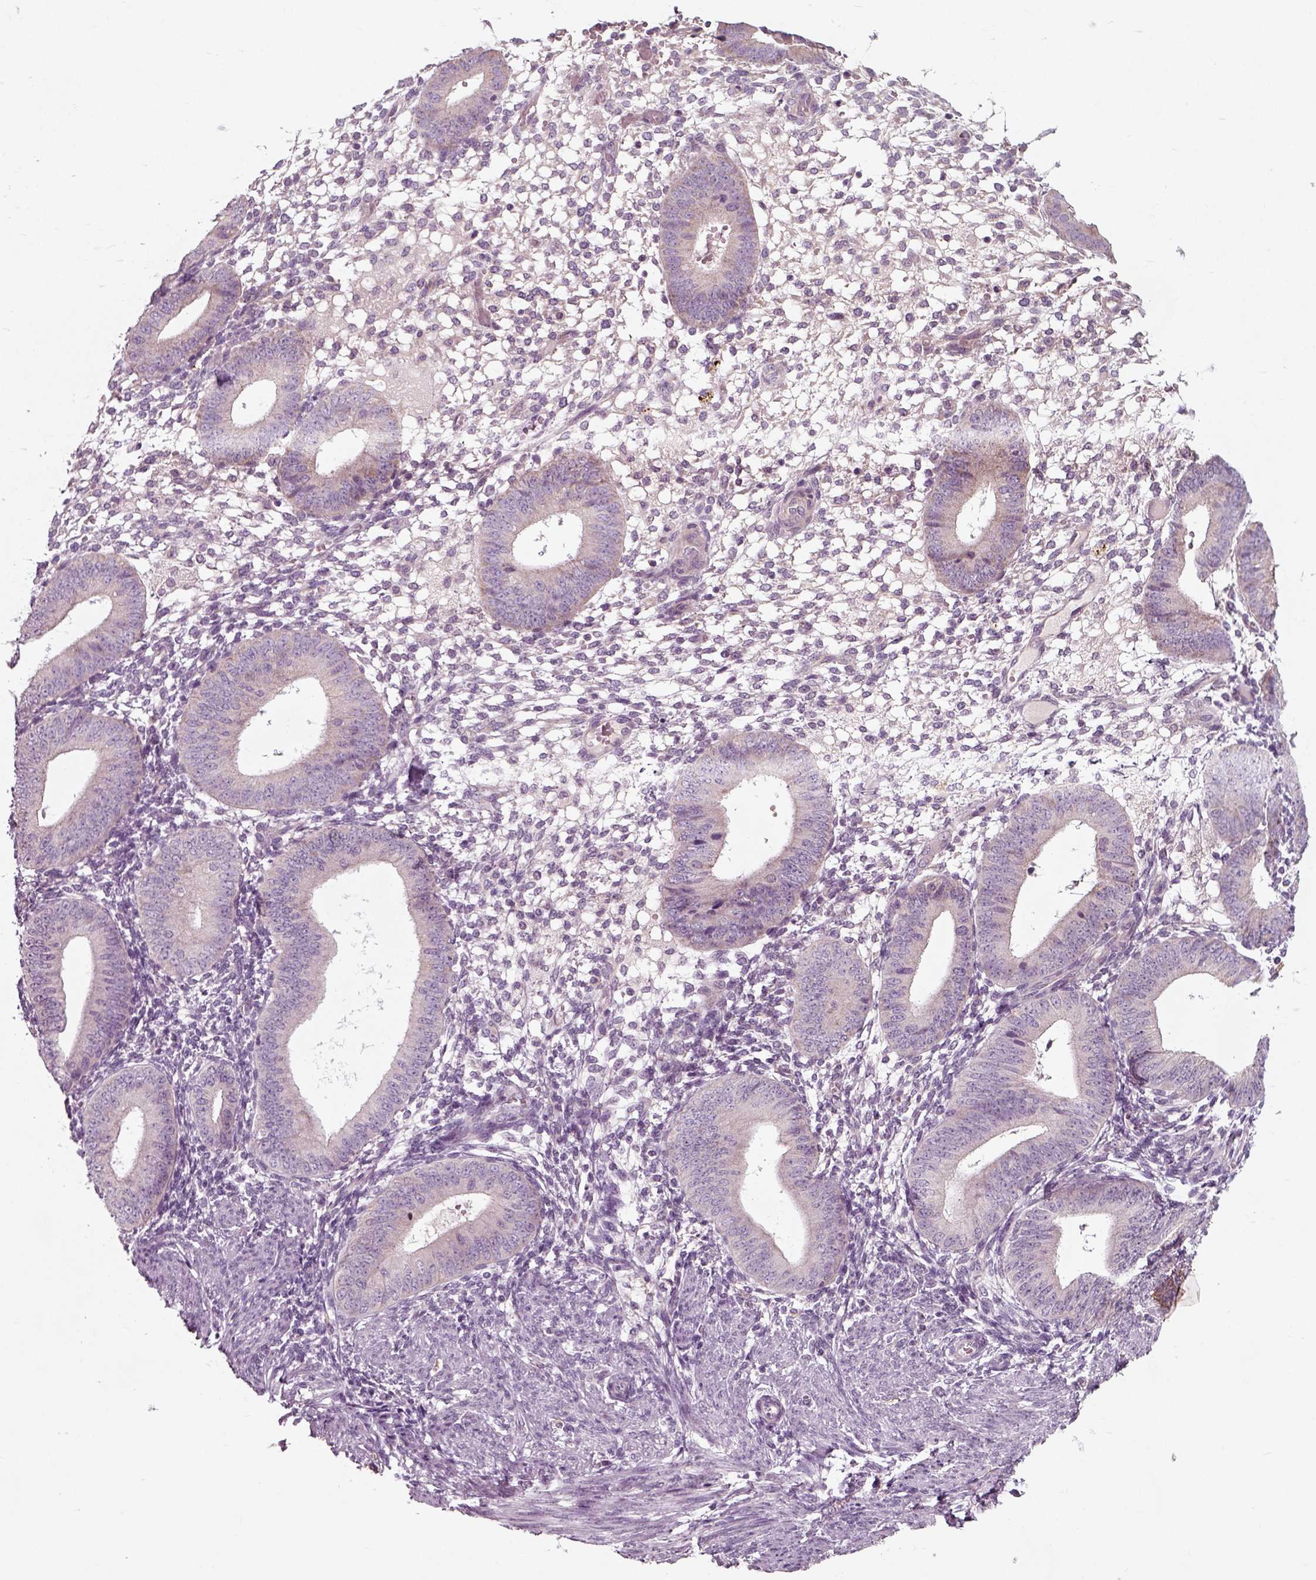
{"staining": {"intensity": "negative", "quantity": "none", "location": "none"}, "tissue": "endometrium", "cell_type": "Cells in endometrial stroma", "image_type": "normal", "snomed": [{"axis": "morphology", "description": "Normal tissue, NOS"}, {"axis": "topography", "description": "Endometrium"}], "caption": "High power microscopy photomicrograph of an immunohistochemistry (IHC) photomicrograph of unremarkable endometrium, revealing no significant staining in cells in endometrial stroma.", "gene": "RND2", "patient": {"sex": "female", "age": 39}}